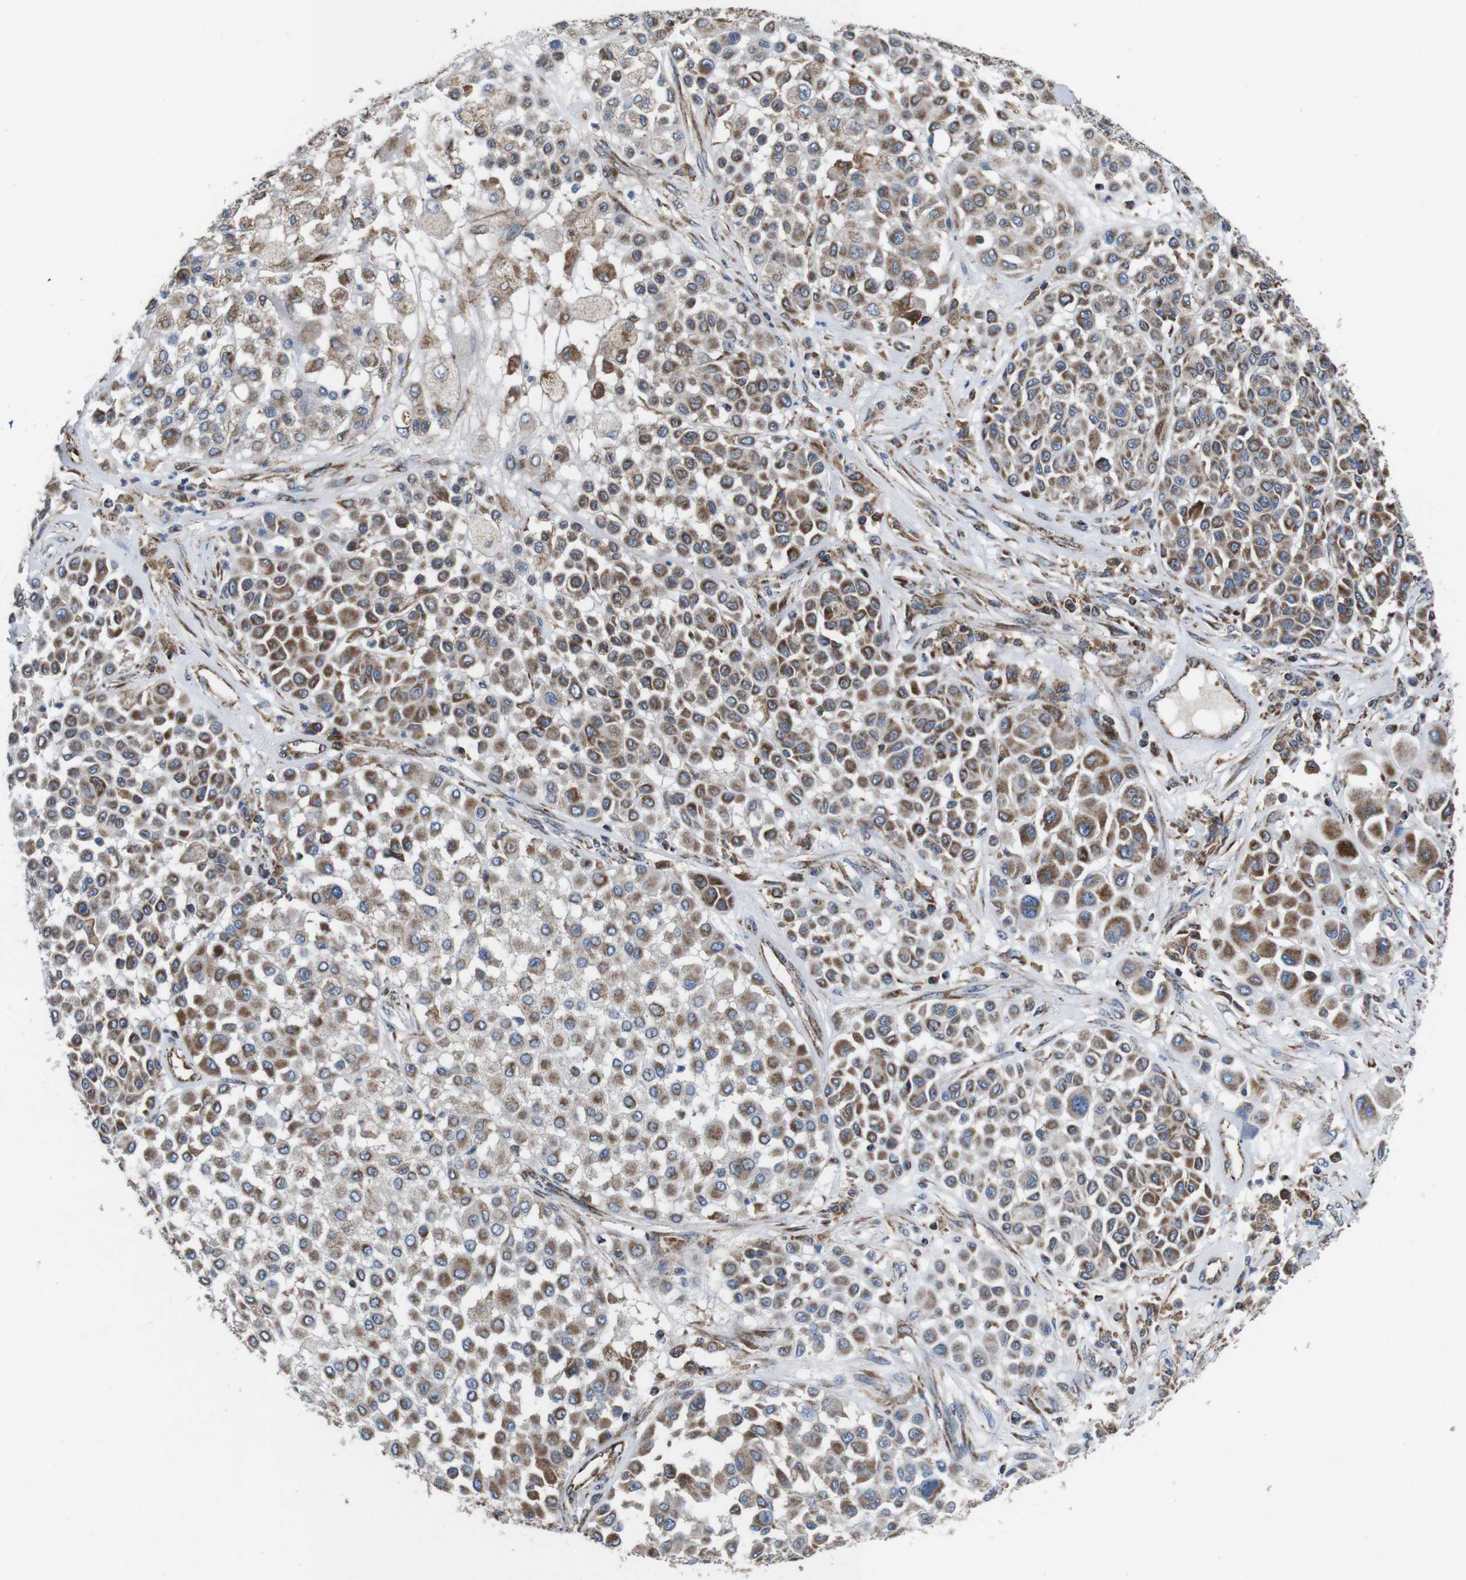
{"staining": {"intensity": "moderate", "quantity": ">75%", "location": "cytoplasmic/membranous"}, "tissue": "melanoma", "cell_type": "Tumor cells", "image_type": "cancer", "snomed": [{"axis": "morphology", "description": "Malignant melanoma, Metastatic site"}, {"axis": "topography", "description": "Soft tissue"}], "caption": "Immunohistochemistry of malignant melanoma (metastatic site) shows medium levels of moderate cytoplasmic/membranous staining in approximately >75% of tumor cells.", "gene": "HK1", "patient": {"sex": "male", "age": 41}}